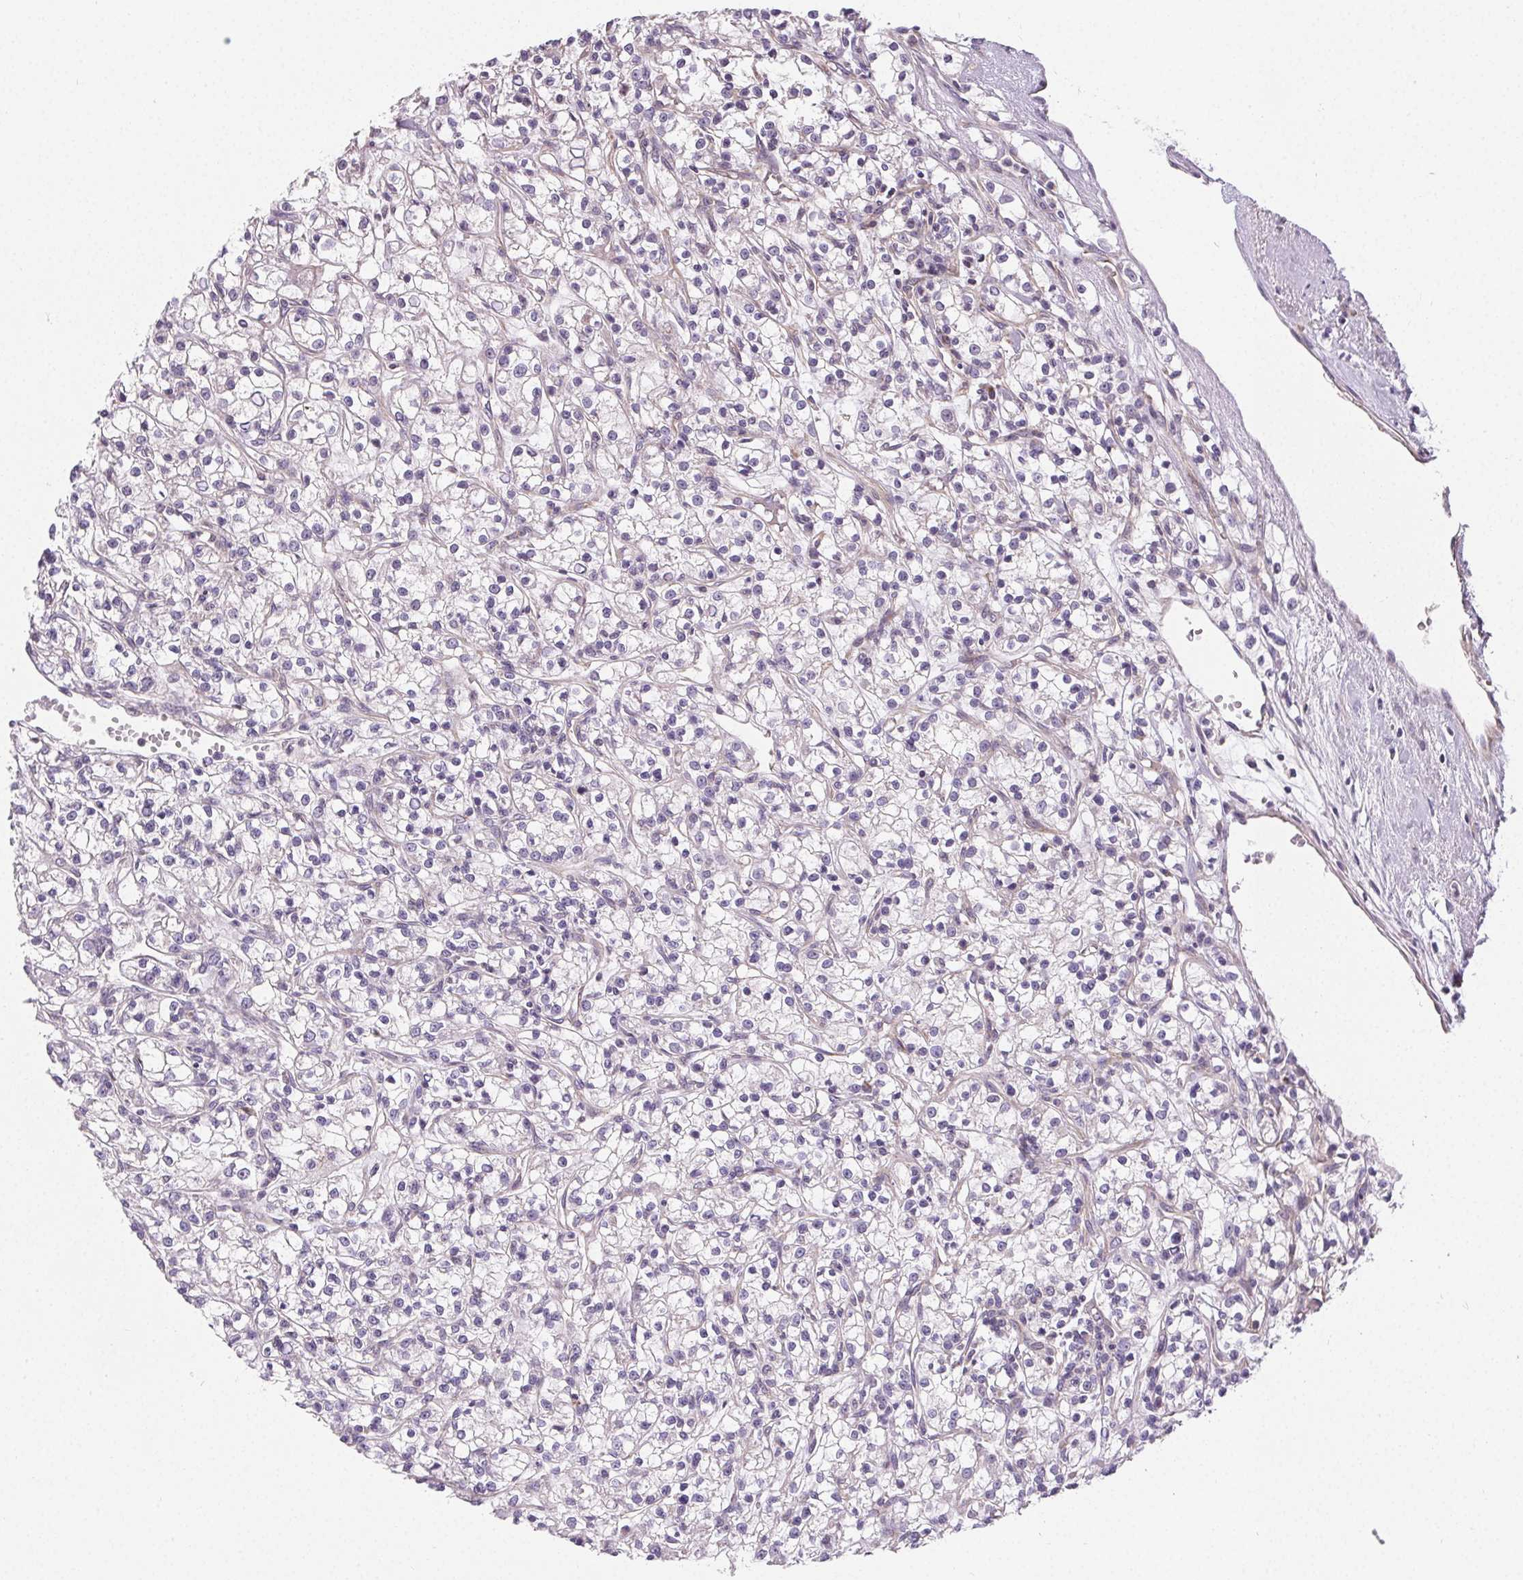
{"staining": {"intensity": "negative", "quantity": "none", "location": "none"}, "tissue": "renal cancer", "cell_type": "Tumor cells", "image_type": "cancer", "snomed": [{"axis": "morphology", "description": "Adenocarcinoma, NOS"}, {"axis": "topography", "description": "Kidney"}], "caption": "Histopathology image shows no significant protein positivity in tumor cells of renal adenocarcinoma. The staining was performed using DAB to visualize the protein expression in brown, while the nuclei were stained in blue with hematoxylin (Magnification: 20x).", "gene": "APLP1", "patient": {"sex": "female", "age": 59}}